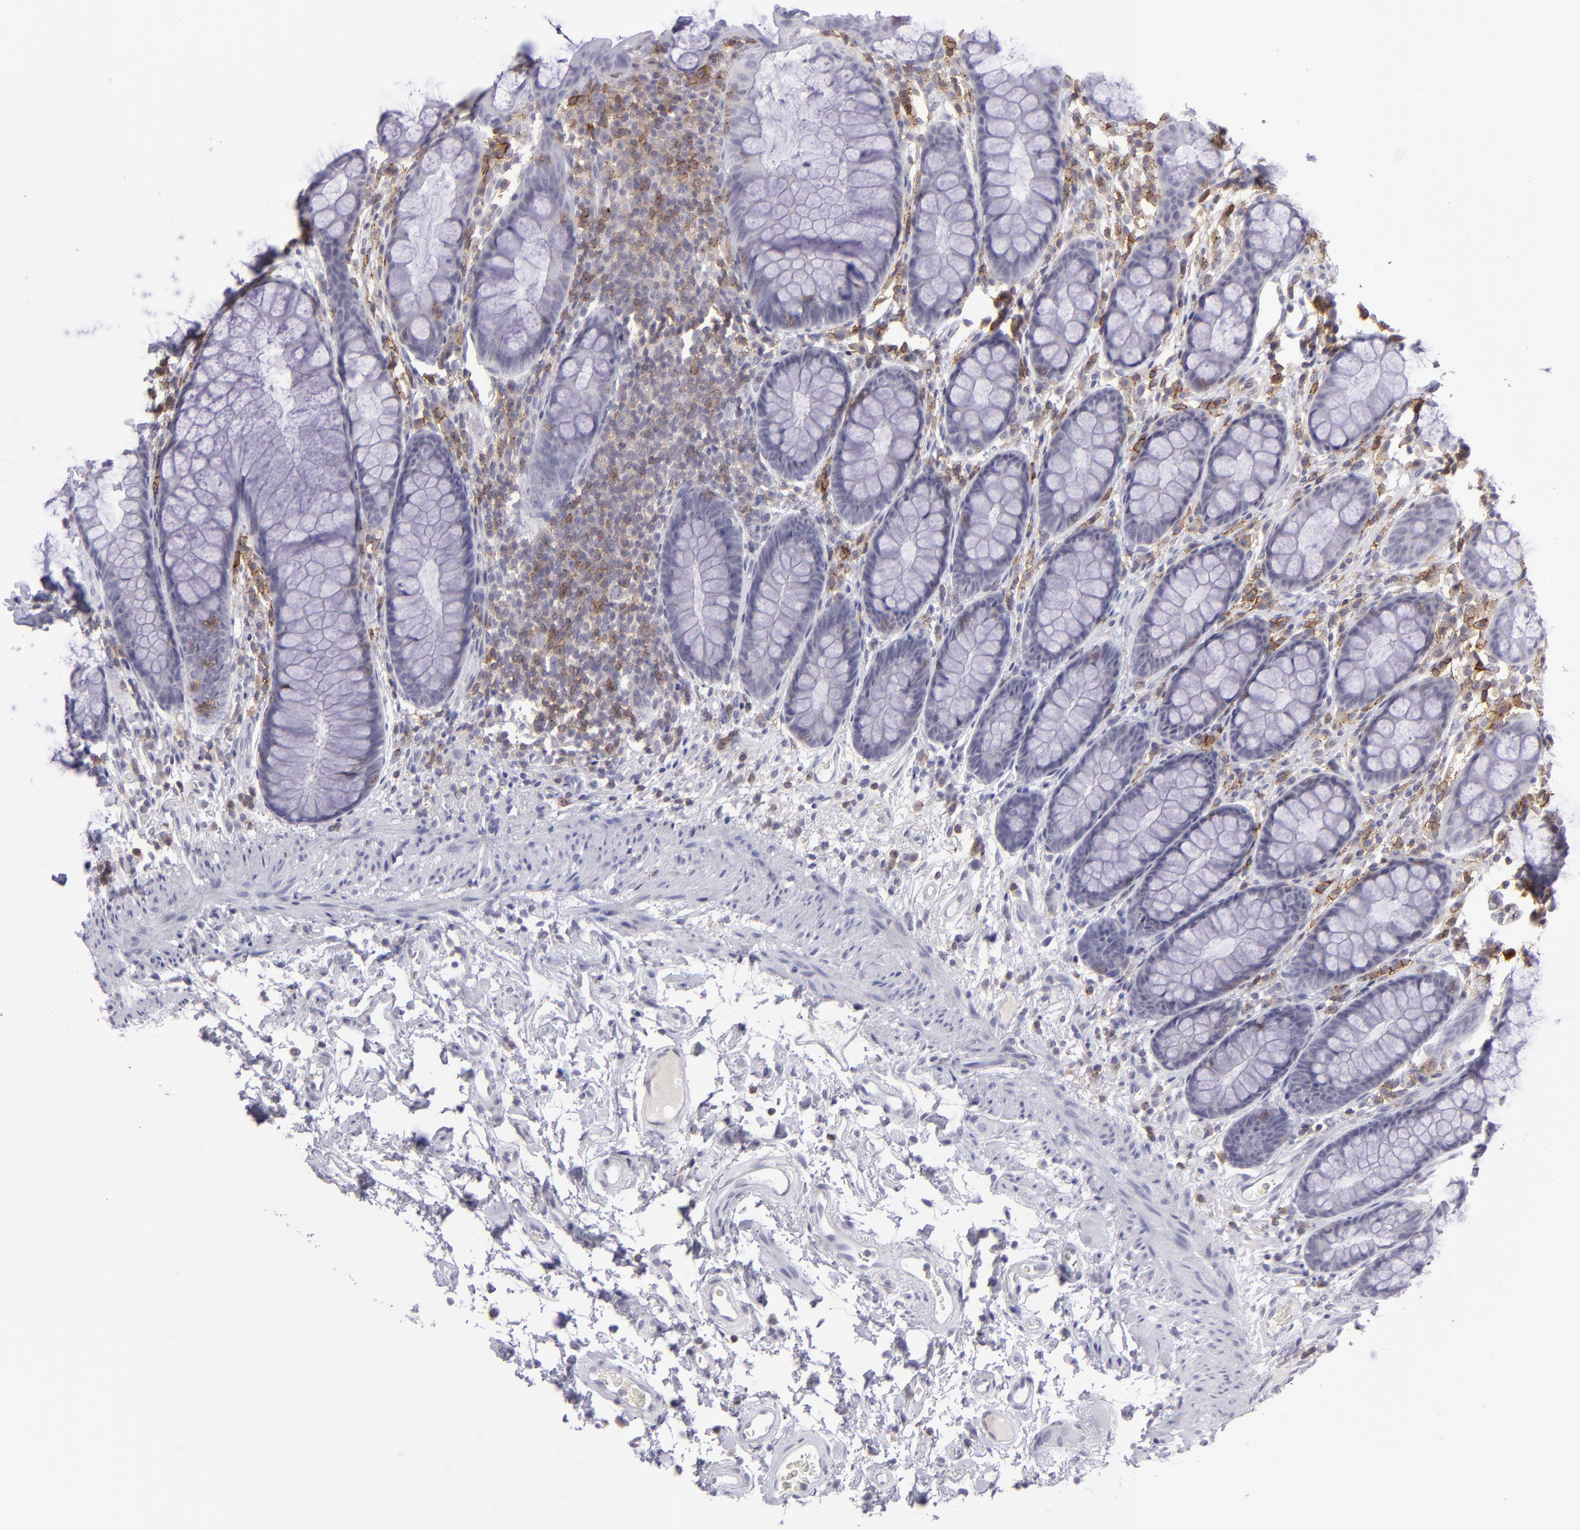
{"staining": {"intensity": "negative", "quantity": "none", "location": "none"}, "tissue": "rectum", "cell_type": "Glandular cells", "image_type": "normal", "snomed": [{"axis": "morphology", "description": "Normal tissue, NOS"}, {"axis": "topography", "description": "Rectum"}], "caption": "This is an immunohistochemistry (IHC) micrograph of benign rectum. There is no staining in glandular cells.", "gene": "CD48", "patient": {"sex": "male", "age": 92}}